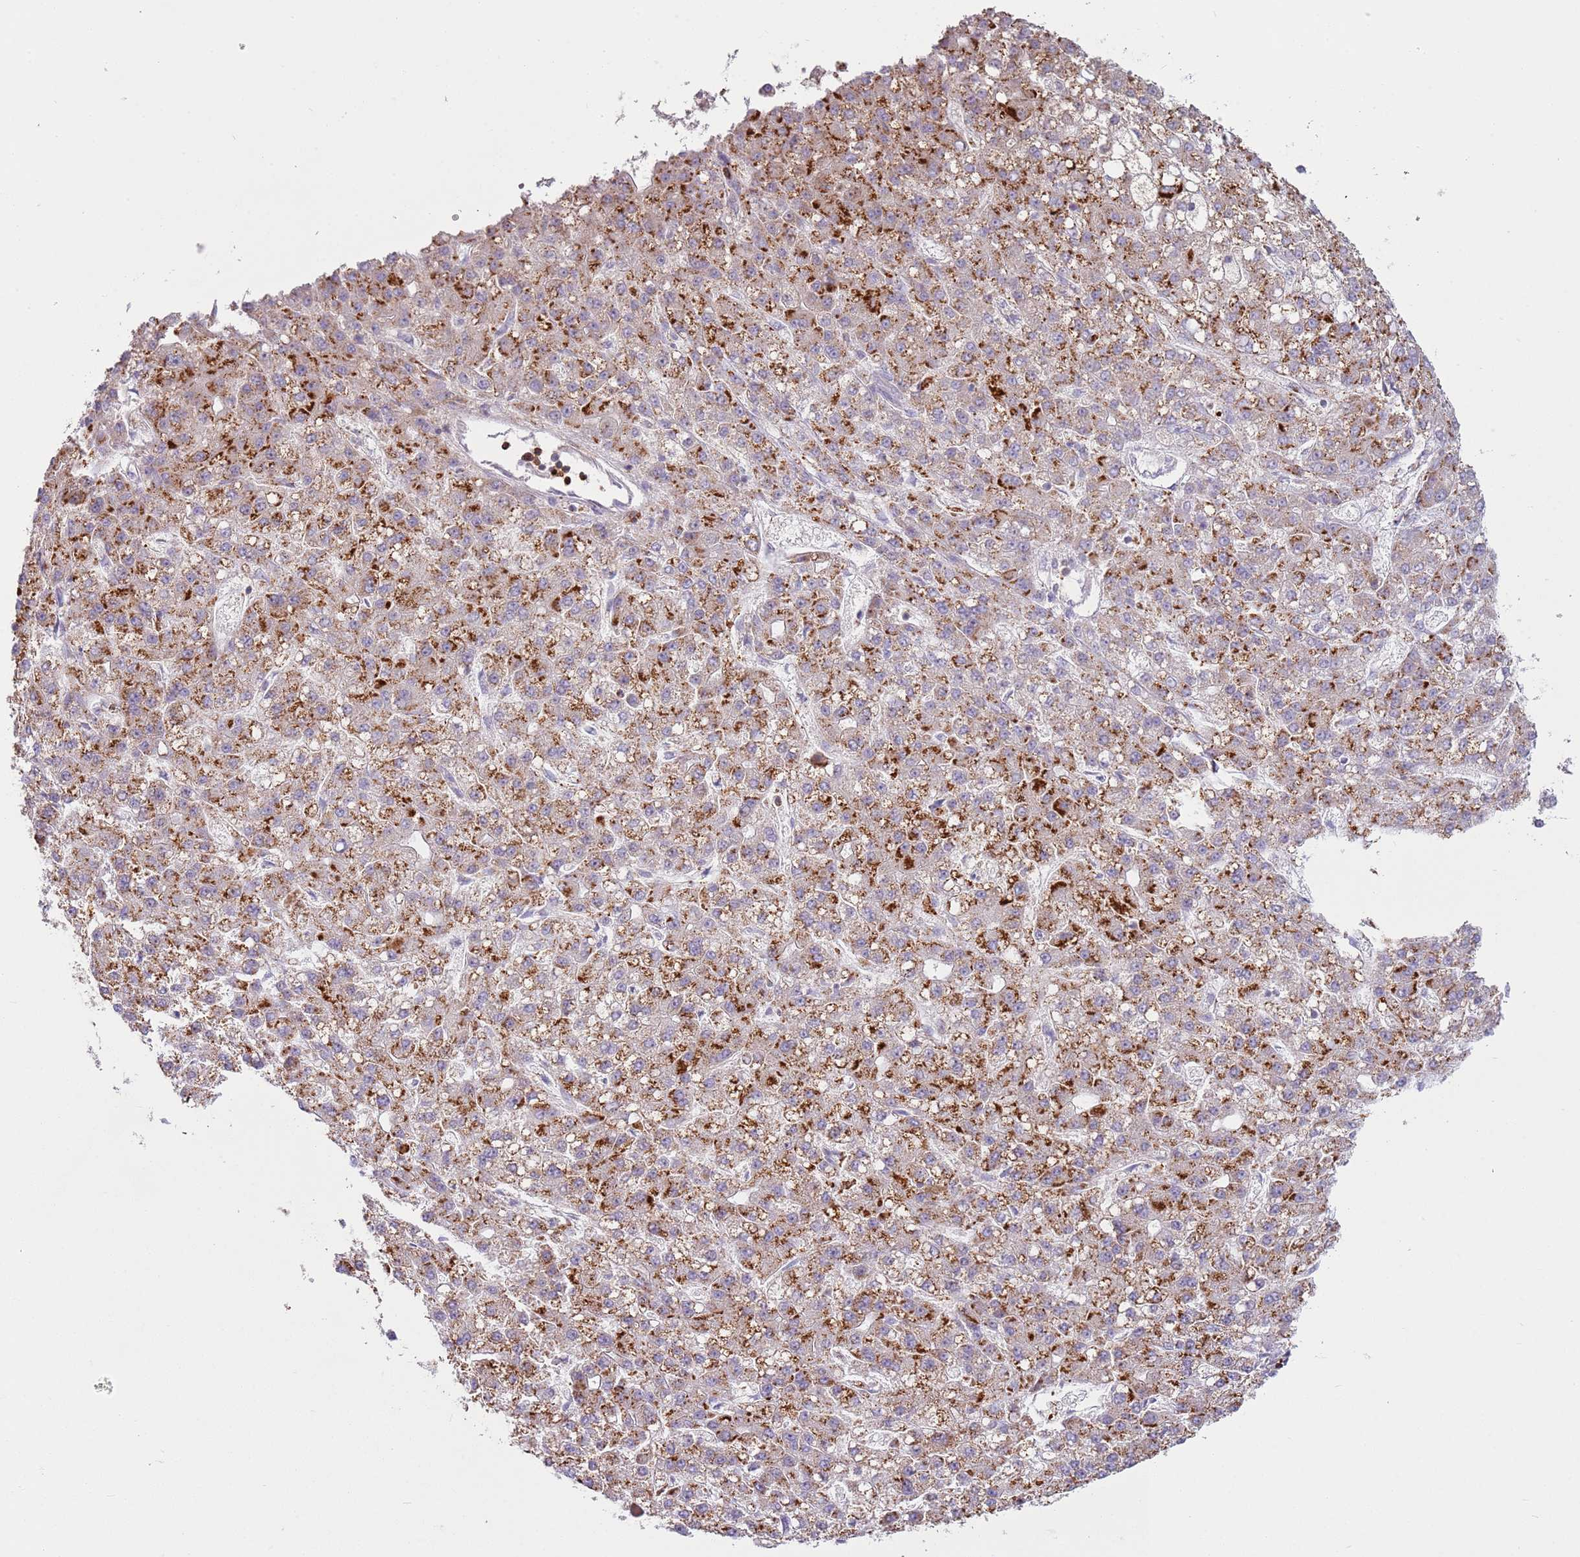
{"staining": {"intensity": "strong", "quantity": ">75%", "location": "cytoplasmic/membranous"}, "tissue": "liver cancer", "cell_type": "Tumor cells", "image_type": "cancer", "snomed": [{"axis": "morphology", "description": "Carcinoma, Hepatocellular, NOS"}, {"axis": "topography", "description": "Liver"}], "caption": "High-magnification brightfield microscopy of liver cancer stained with DAB (3,3'-diaminobenzidine) (brown) and counterstained with hematoxylin (blue). tumor cells exhibit strong cytoplasmic/membranous staining is present in about>75% of cells.", "gene": "TTPAL", "patient": {"sex": "male", "age": 67}}